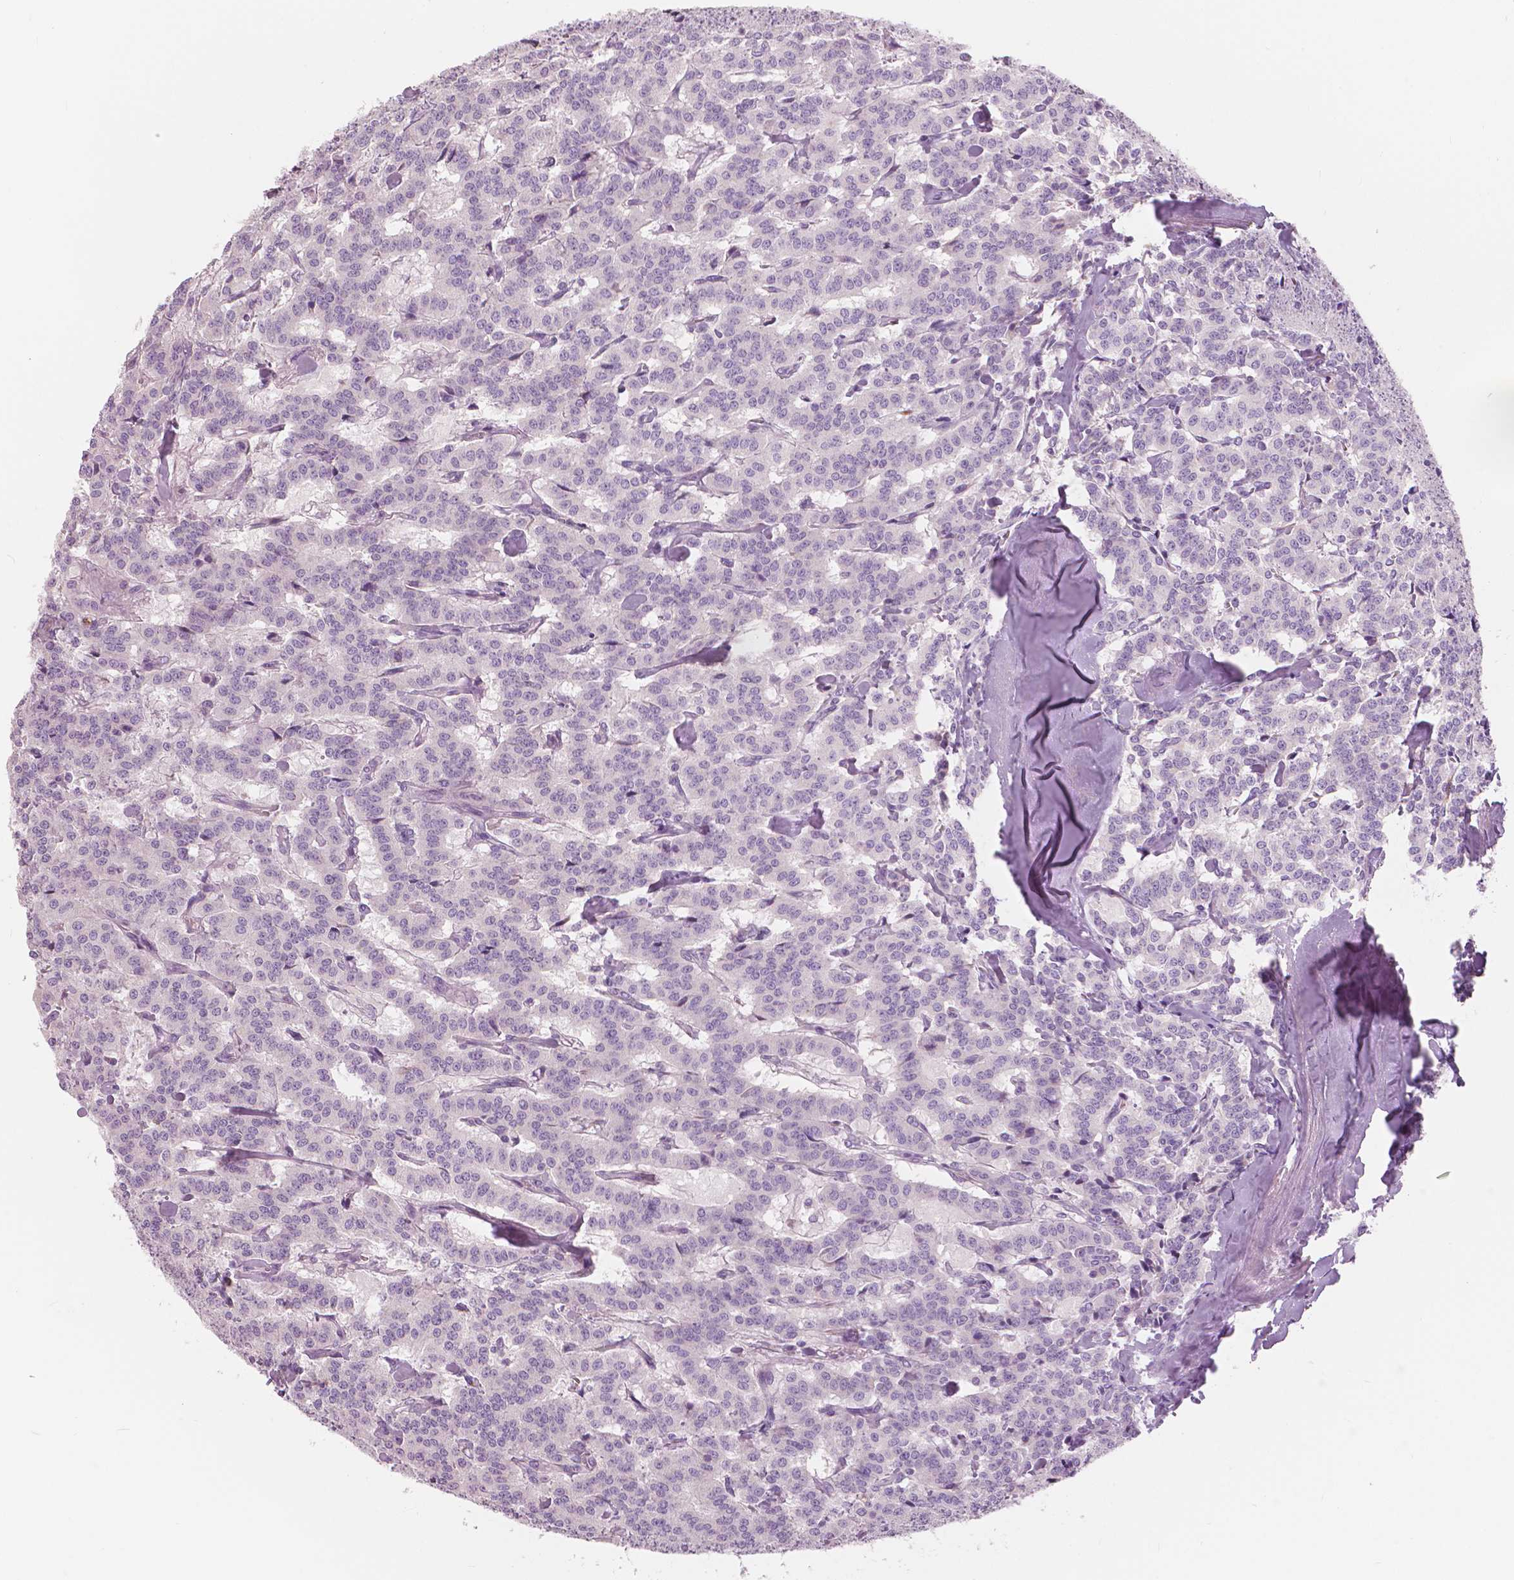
{"staining": {"intensity": "negative", "quantity": "none", "location": "none"}, "tissue": "carcinoid", "cell_type": "Tumor cells", "image_type": "cancer", "snomed": [{"axis": "morphology", "description": "Carcinoid, malignant, NOS"}, {"axis": "topography", "description": "Lung"}], "caption": "The photomicrograph exhibits no significant positivity in tumor cells of carcinoid.", "gene": "CXCR2", "patient": {"sex": "female", "age": 46}}